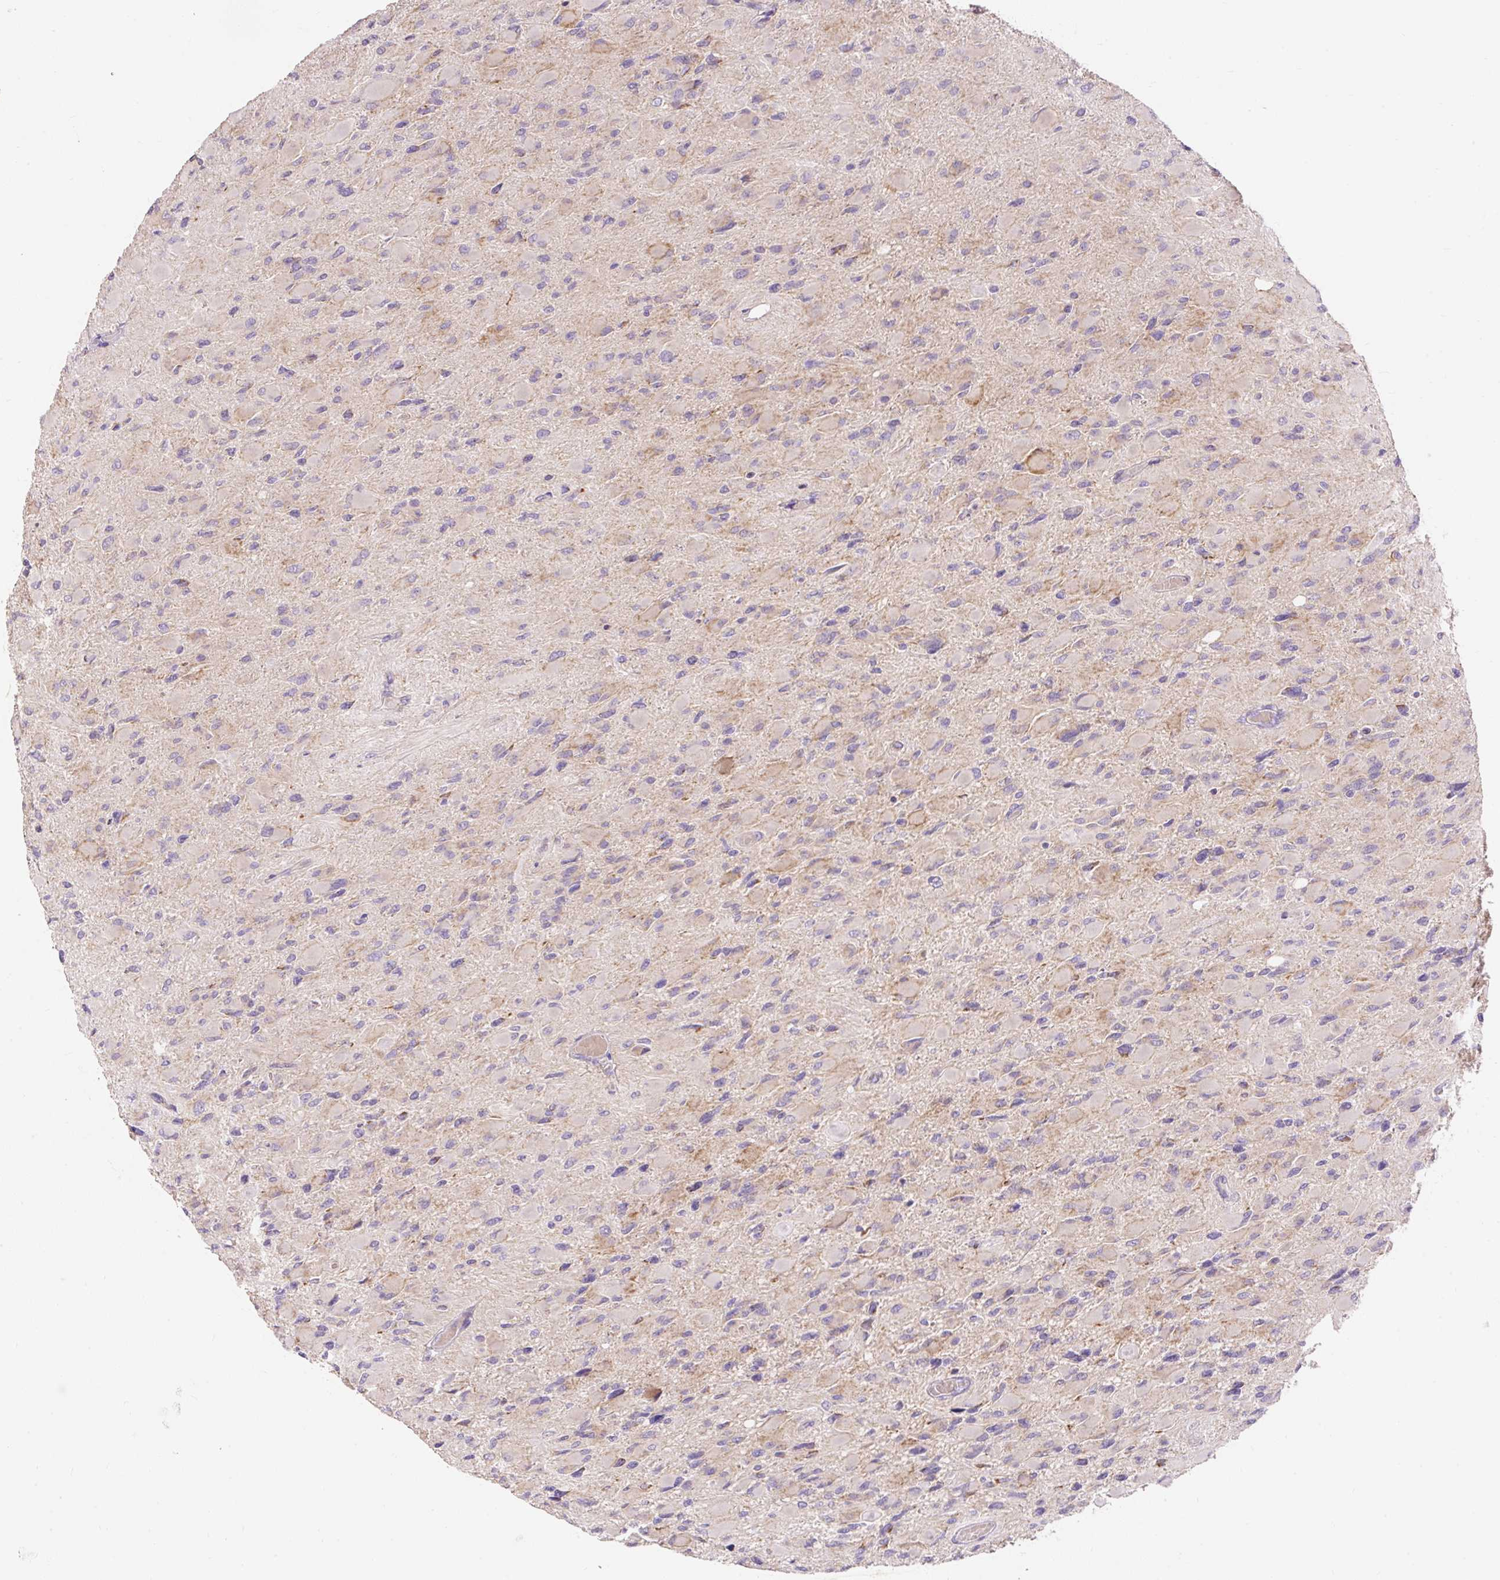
{"staining": {"intensity": "weak", "quantity": "25%-75%", "location": "cytoplasmic/membranous"}, "tissue": "glioma", "cell_type": "Tumor cells", "image_type": "cancer", "snomed": [{"axis": "morphology", "description": "Glioma, malignant, High grade"}, {"axis": "topography", "description": "Cerebral cortex"}], "caption": "Weak cytoplasmic/membranous expression is appreciated in about 25%-75% of tumor cells in glioma. (brown staining indicates protein expression, while blue staining denotes nuclei).", "gene": "PMAIP1", "patient": {"sex": "female", "age": 36}}